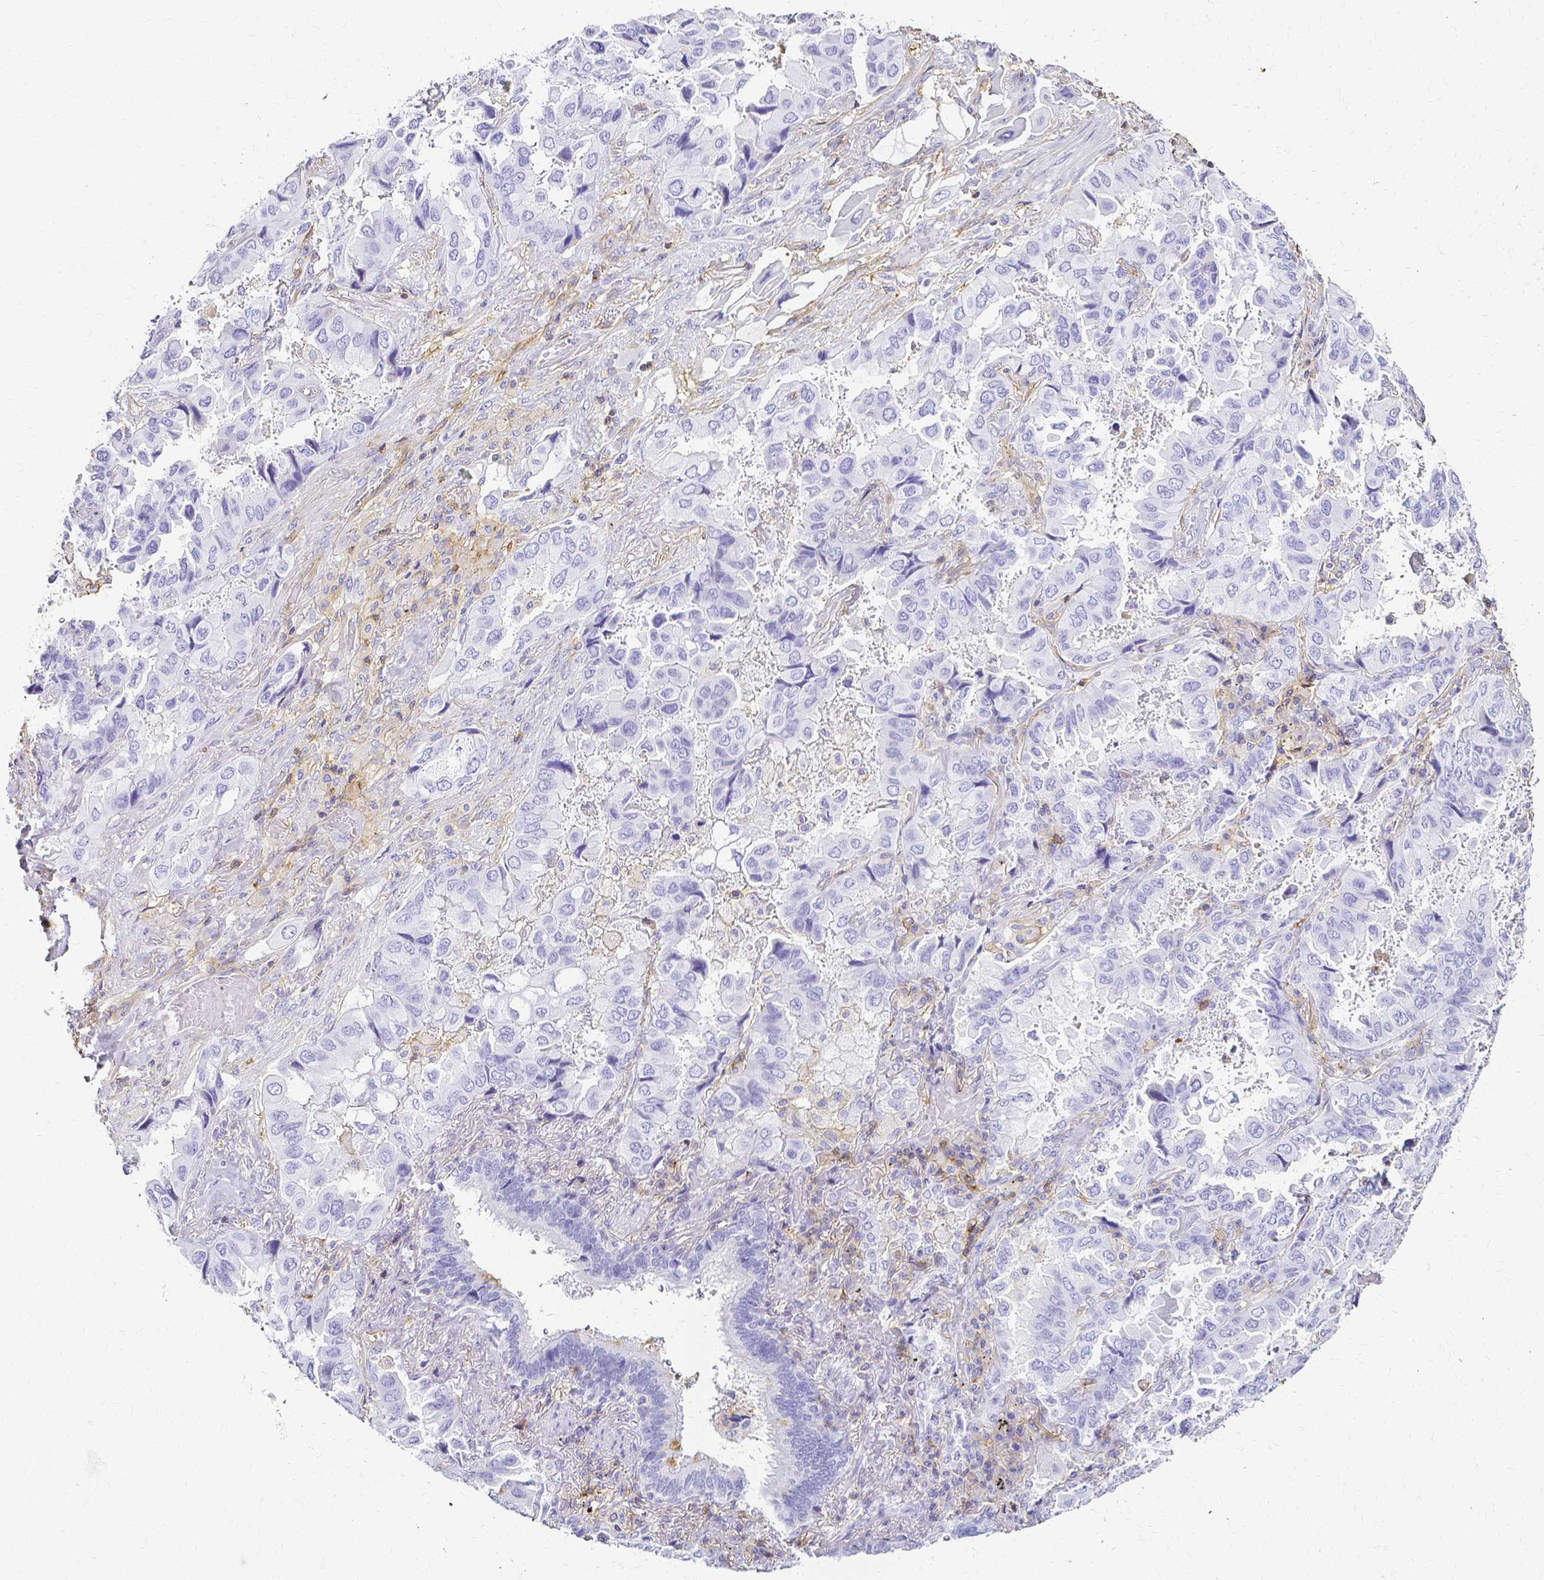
{"staining": {"intensity": "negative", "quantity": "none", "location": "none"}, "tissue": "lung cancer", "cell_type": "Tumor cells", "image_type": "cancer", "snomed": [{"axis": "morphology", "description": "Aneuploidy"}, {"axis": "morphology", "description": "Adenocarcinoma, NOS"}, {"axis": "morphology", "description": "Adenocarcinoma, metastatic, NOS"}, {"axis": "topography", "description": "Lymph node"}, {"axis": "topography", "description": "Lung"}], "caption": "Immunohistochemical staining of human lung adenocarcinoma shows no significant expression in tumor cells.", "gene": "HSPA12A", "patient": {"sex": "female", "age": 48}}